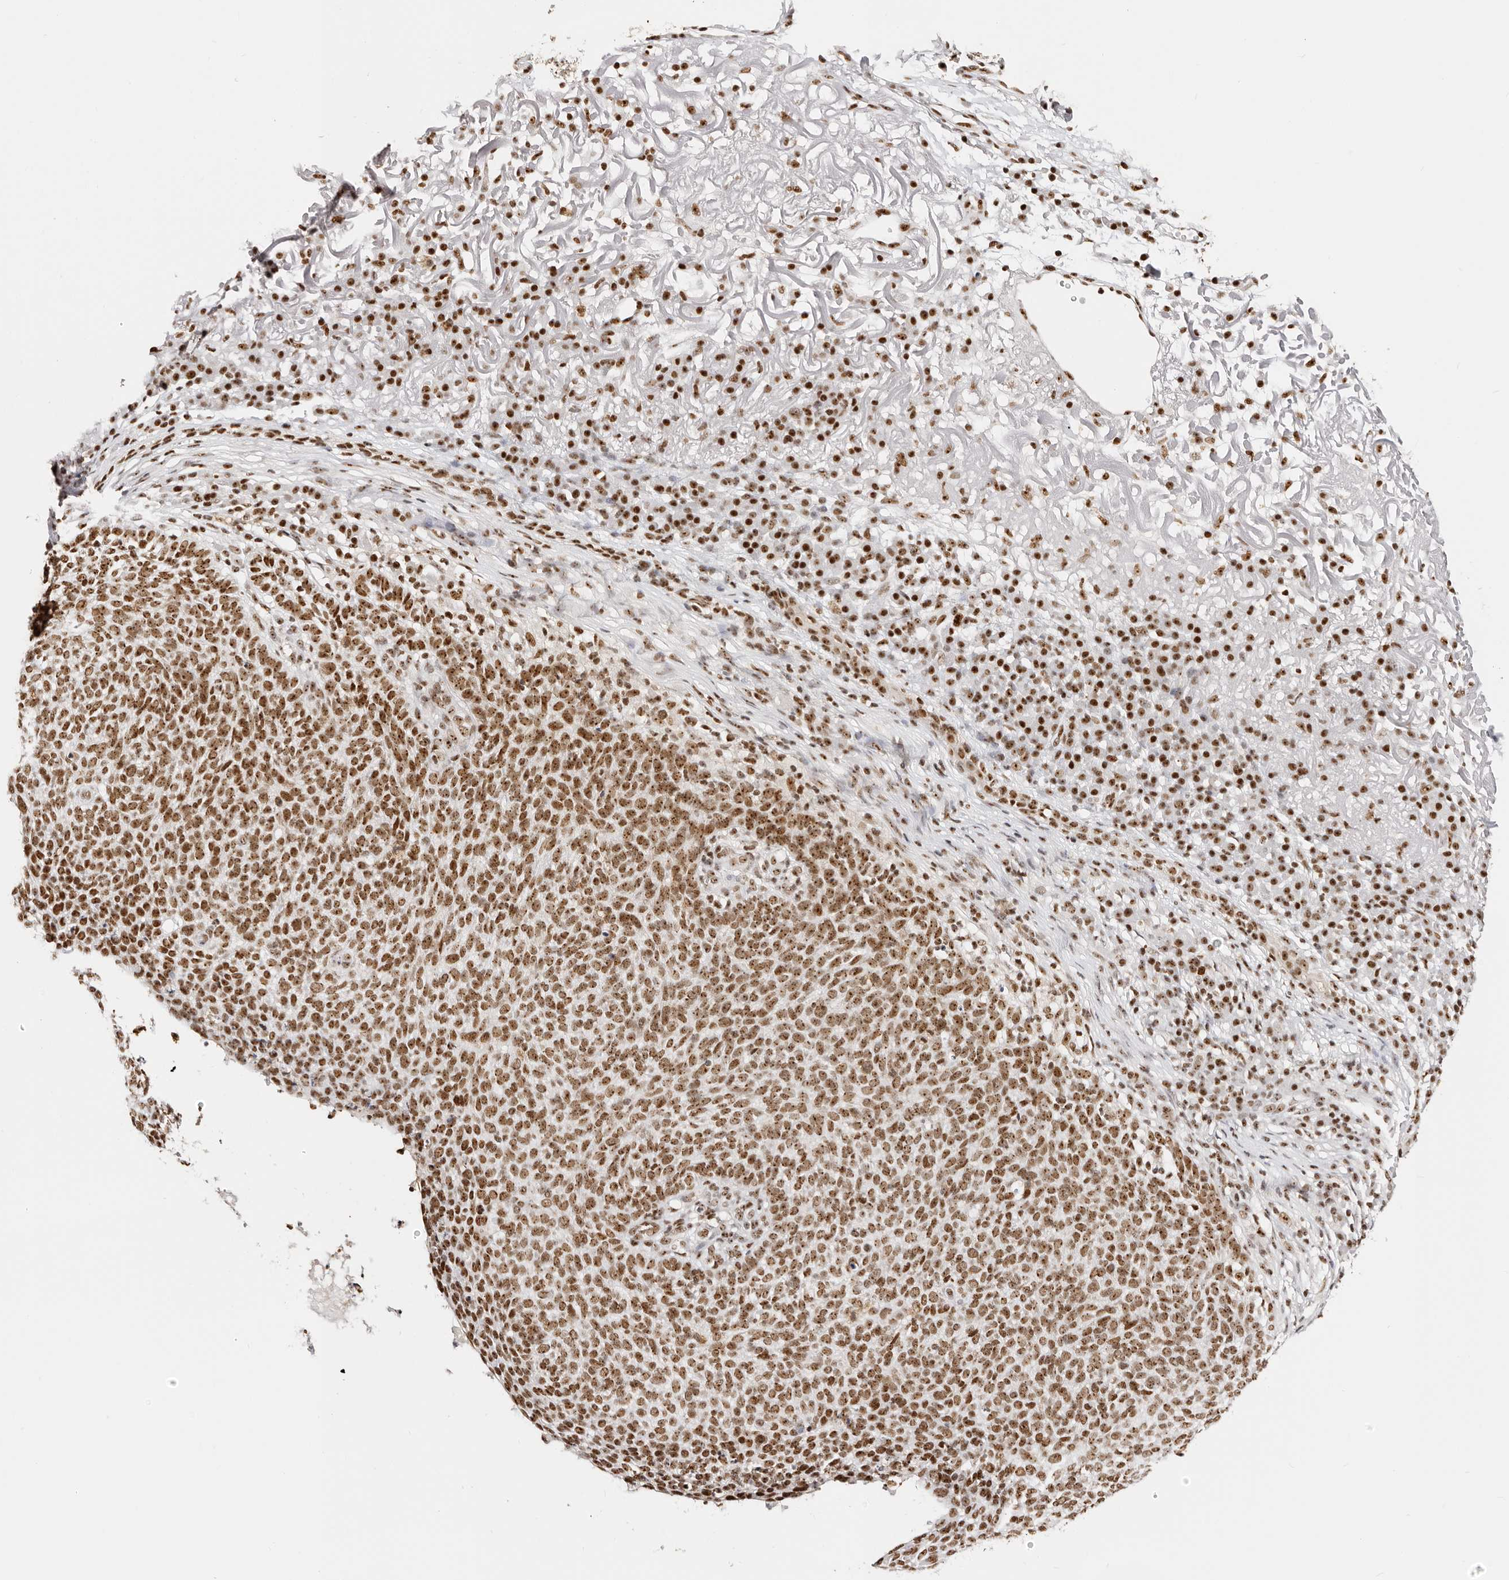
{"staining": {"intensity": "moderate", "quantity": ">75%", "location": "nuclear"}, "tissue": "skin cancer", "cell_type": "Tumor cells", "image_type": "cancer", "snomed": [{"axis": "morphology", "description": "Squamous cell carcinoma, NOS"}, {"axis": "topography", "description": "Skin"}], "caption": "Immunohistochemical staining of human skin squamous cell carcinoma exhibits medium levels of moderate nuclear staining in about >75% of tumor cells.", "gene": "IQGAP3", "patient": {"sex": "female", "age": 90}}